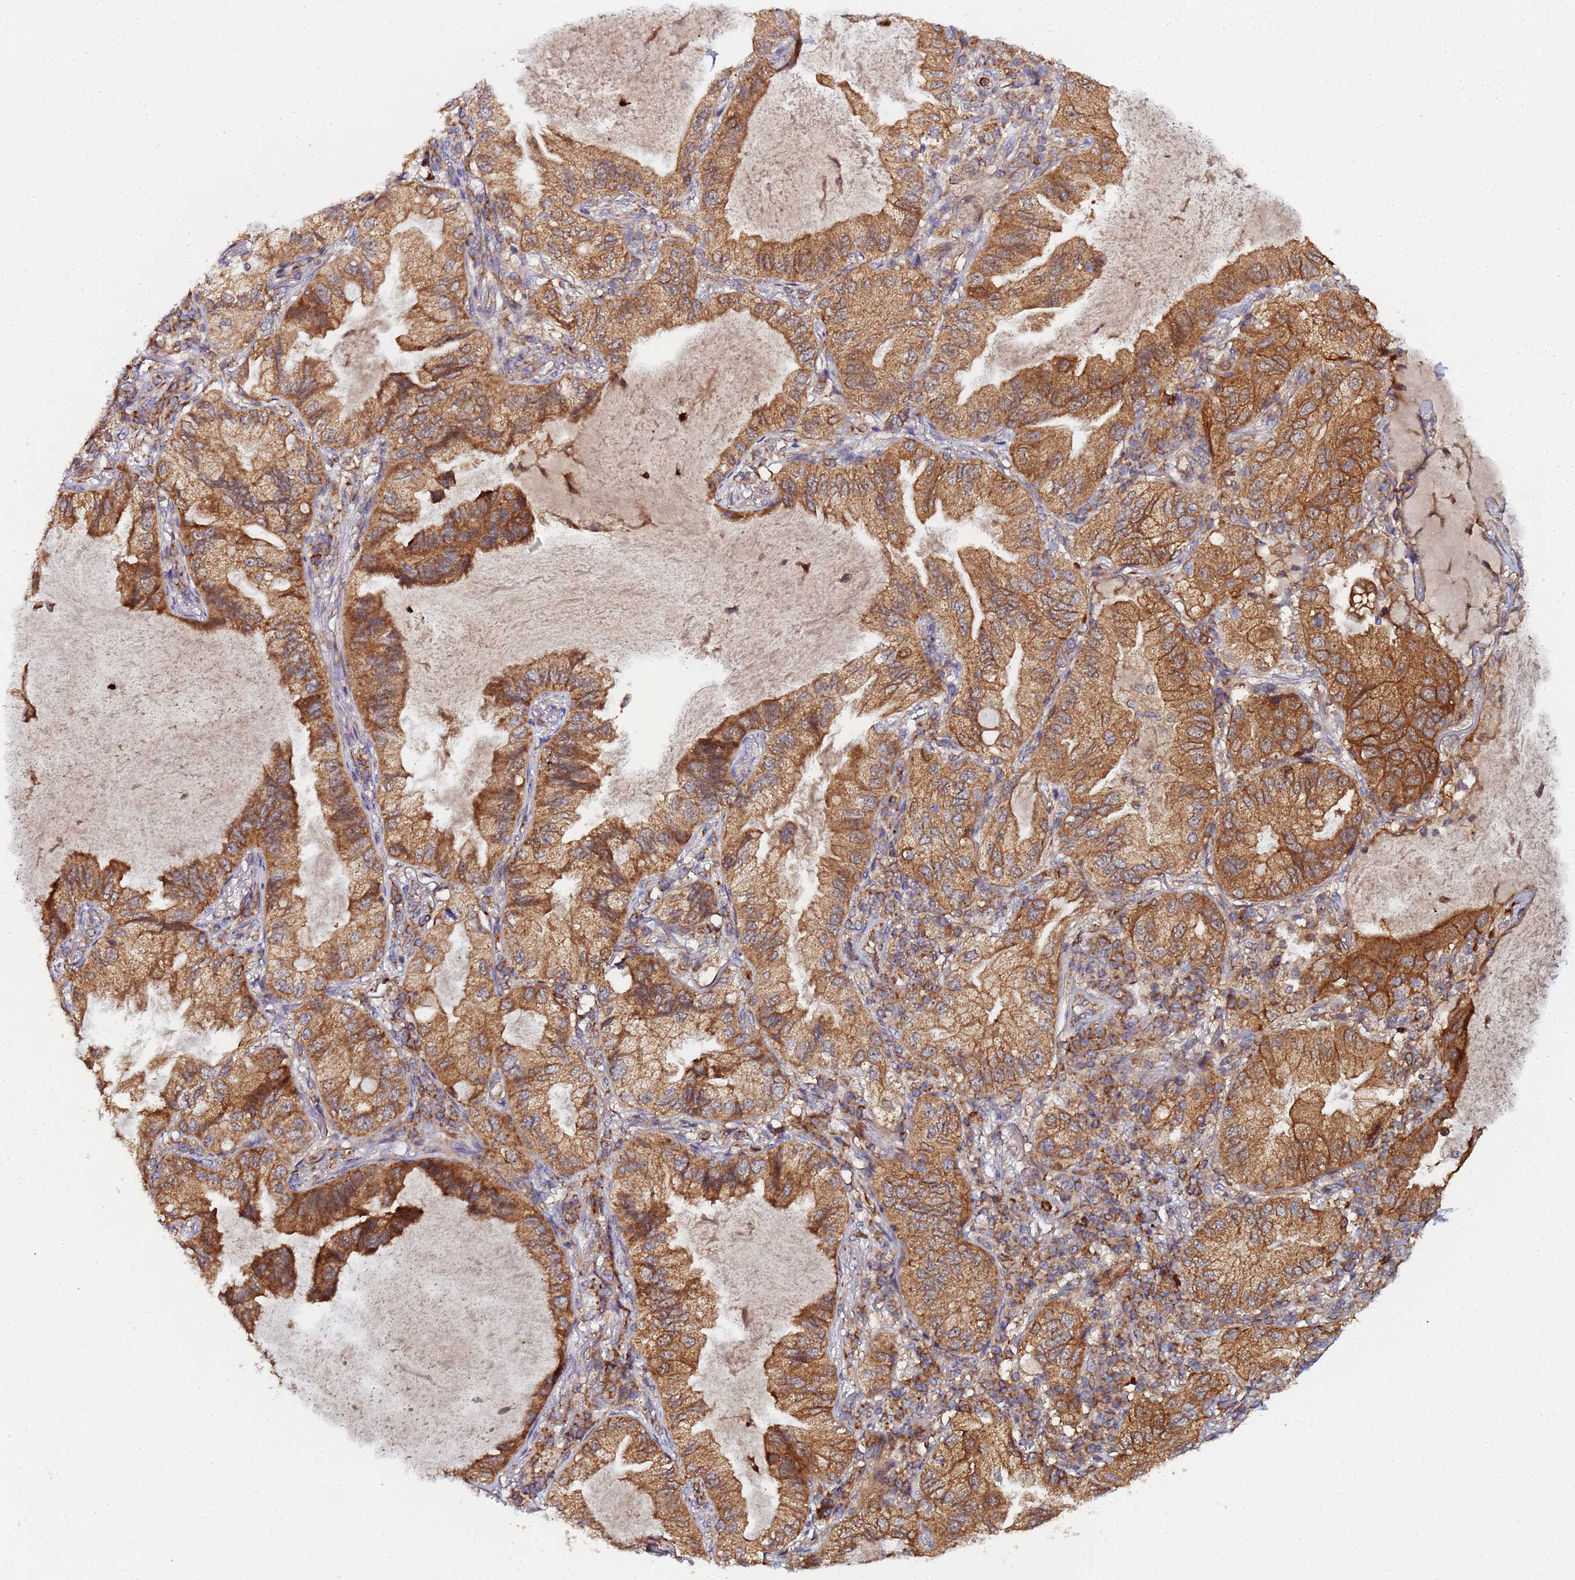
{"staining": {"intensity": "moderate", "quantity": ">75%", "location": "cytoplasmic/membranous"}, "tissue": "lung cancer", "cell_type": "Tumor cells", "image_type": "cancer", "snomed": [{"axis": "morphology", "description": "Adenocarcinoma, NOS"}, {"axis": "topography", "description": "Lung"}], "caption": "Lung cancer (adenocarcinoma) tissue reveals moderate cytoplasmic/membranous staining in about >75% of tumor cells, visualized by immunohistochemistry.", "gene": "CCDC127", "patient": {"sex": "female", "age": 69}}